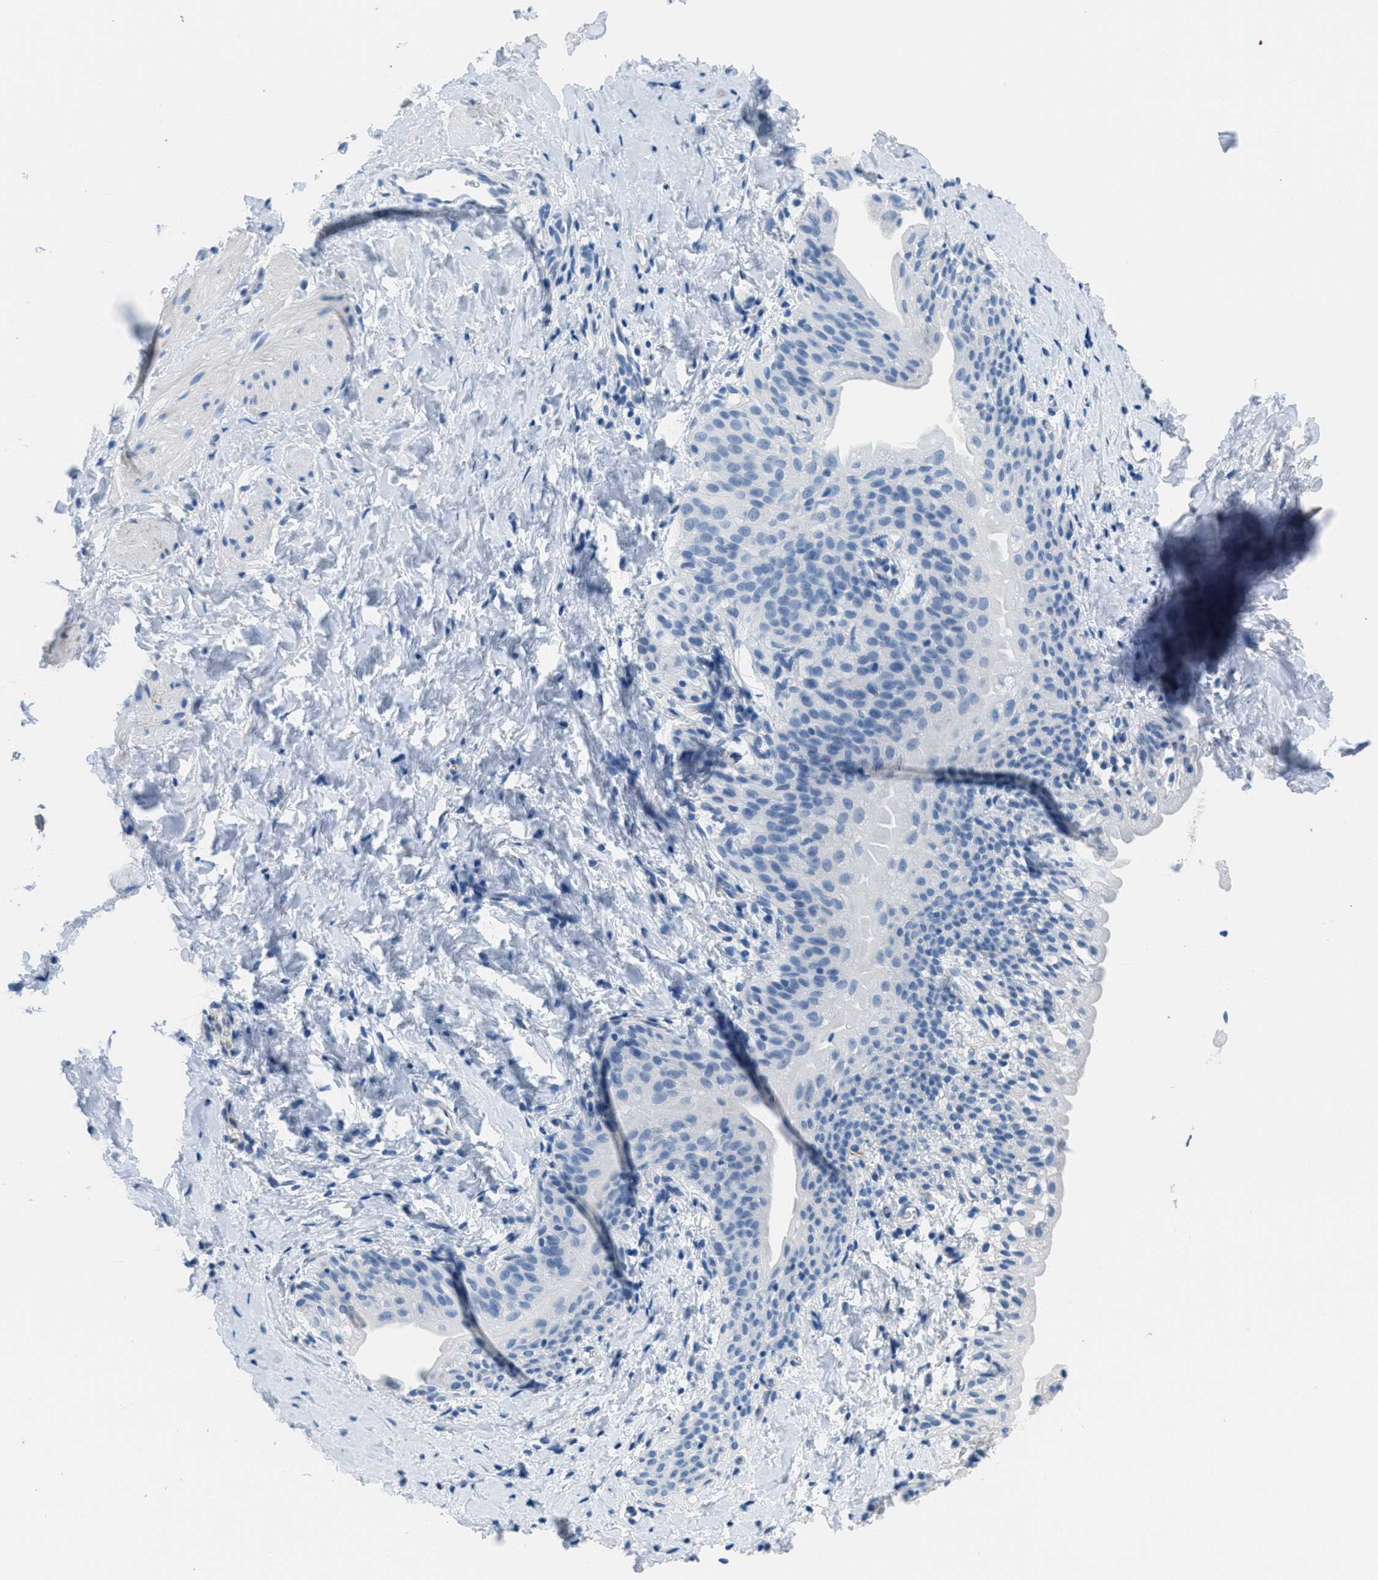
{"staining": {"intensity": "negative", "quantity": "none", "location": "none"}, "tissue": "smooth muscle", "cell_type": "Smooth muscle cells", "image_type": "normal", "snomed": [{"axis": "morphology", "description": "Normal tissue, NOS"}, {"axis": "topography", "description": "Smooth muscle"}], "caption": "The micrograph shows no significant staining in smooth muscle cells of smooth muscle.", "gene": "MGARP", "patient": {"sex": "male", "age": 16}}